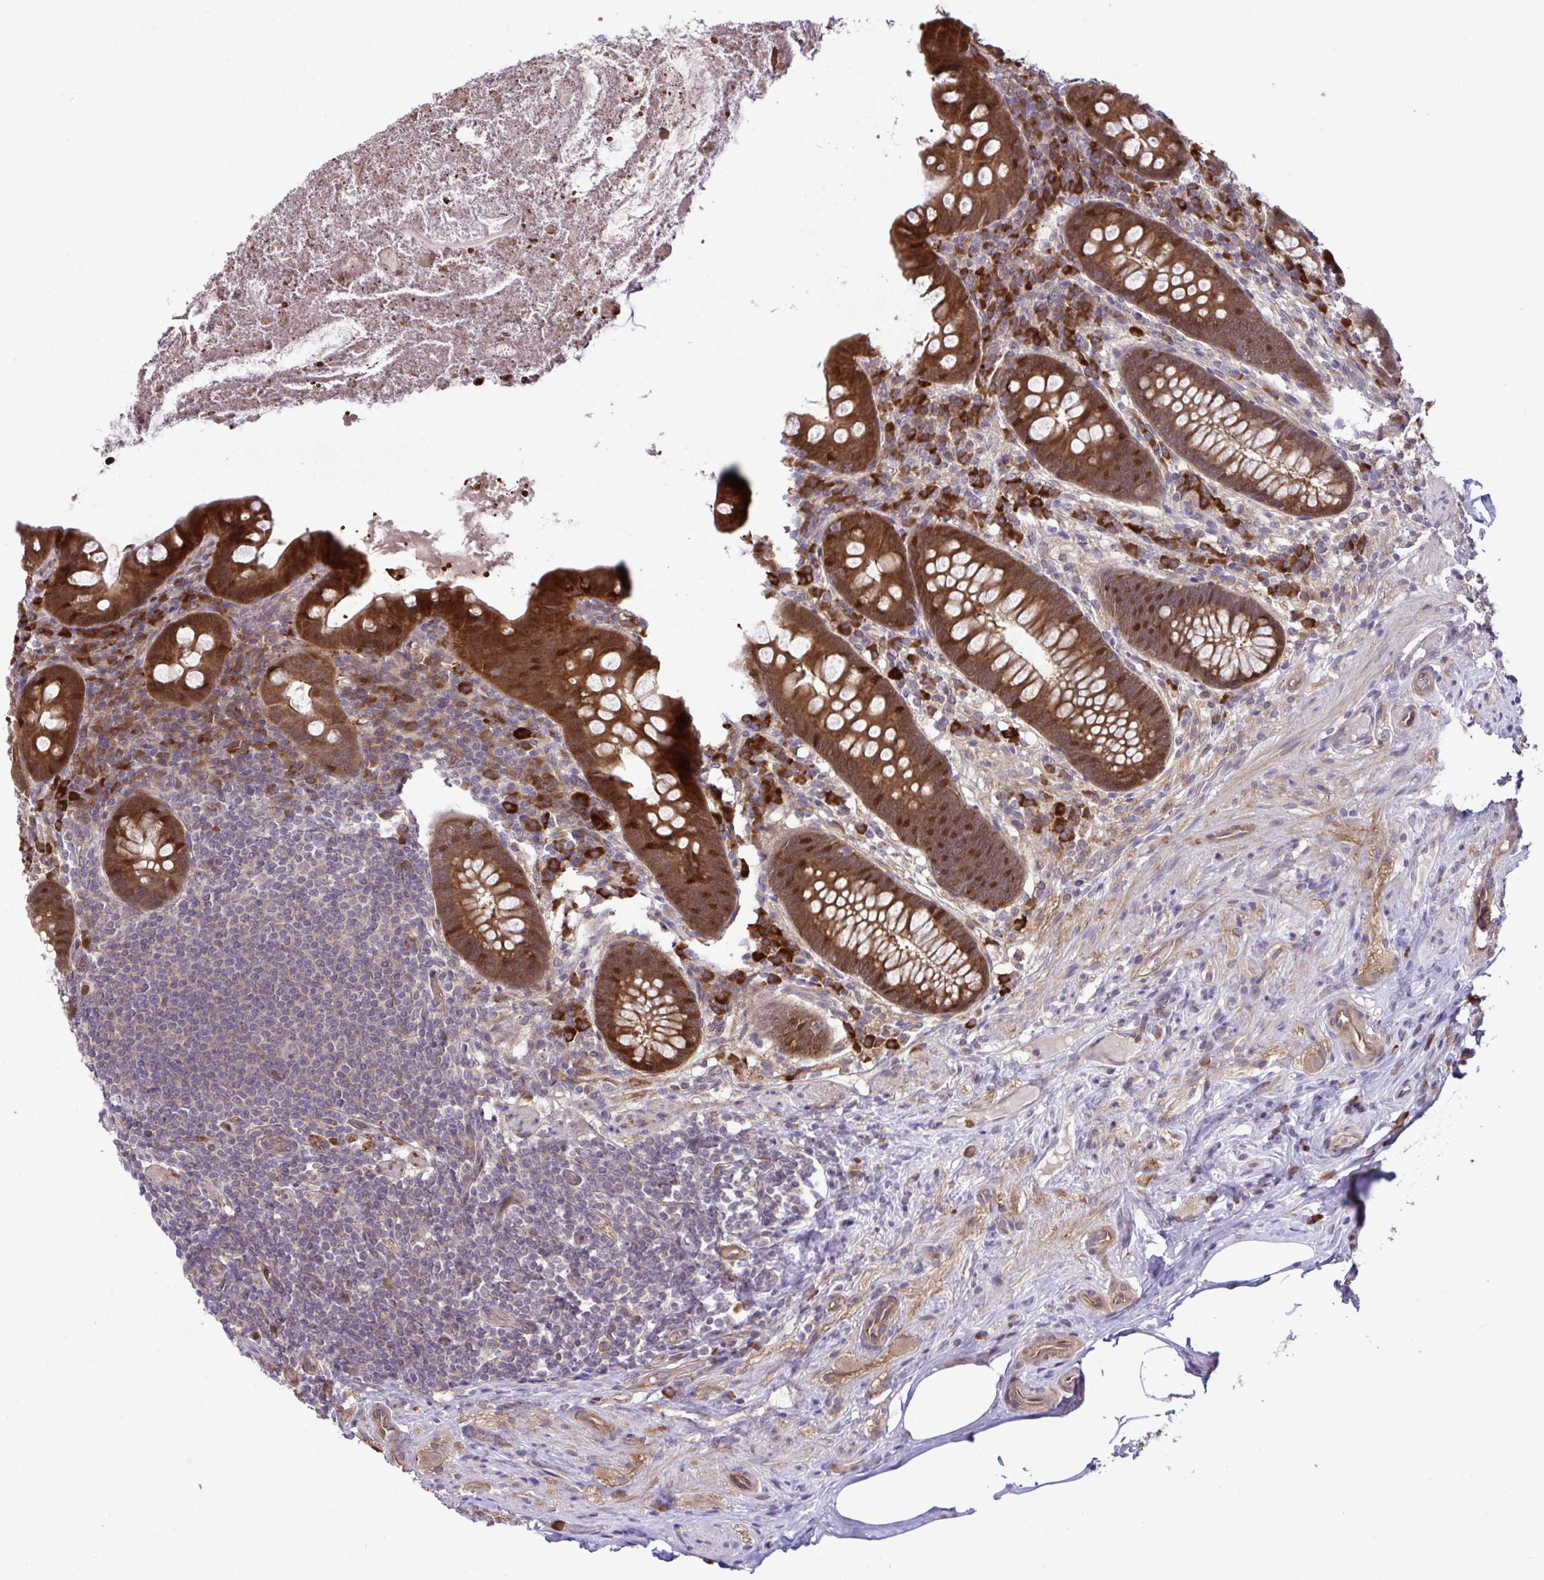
{"staining": {"intensity": "strong", "quantity": ">75%", "location": "cytoplasmic/membranous,nuclear"}, "tissue": "appendix", "cell_type": "Glandular cells", "image_type": "normal", "snomed": [{"axis": "morphology", "description": "Normal tissue, NOS"}, {"axis": "topography", "description": "Appendix"}], "caption": "Immunohistochemistry (IHC) photomicrograph of benign human appendix stained for a protein (brown), which shows high levels of strong cytoplasmic/membranous,nuclear staining in about >75% of glandular cells.", "gene": "CMPK1", "patient": {"sex": "male", "age": 71}}